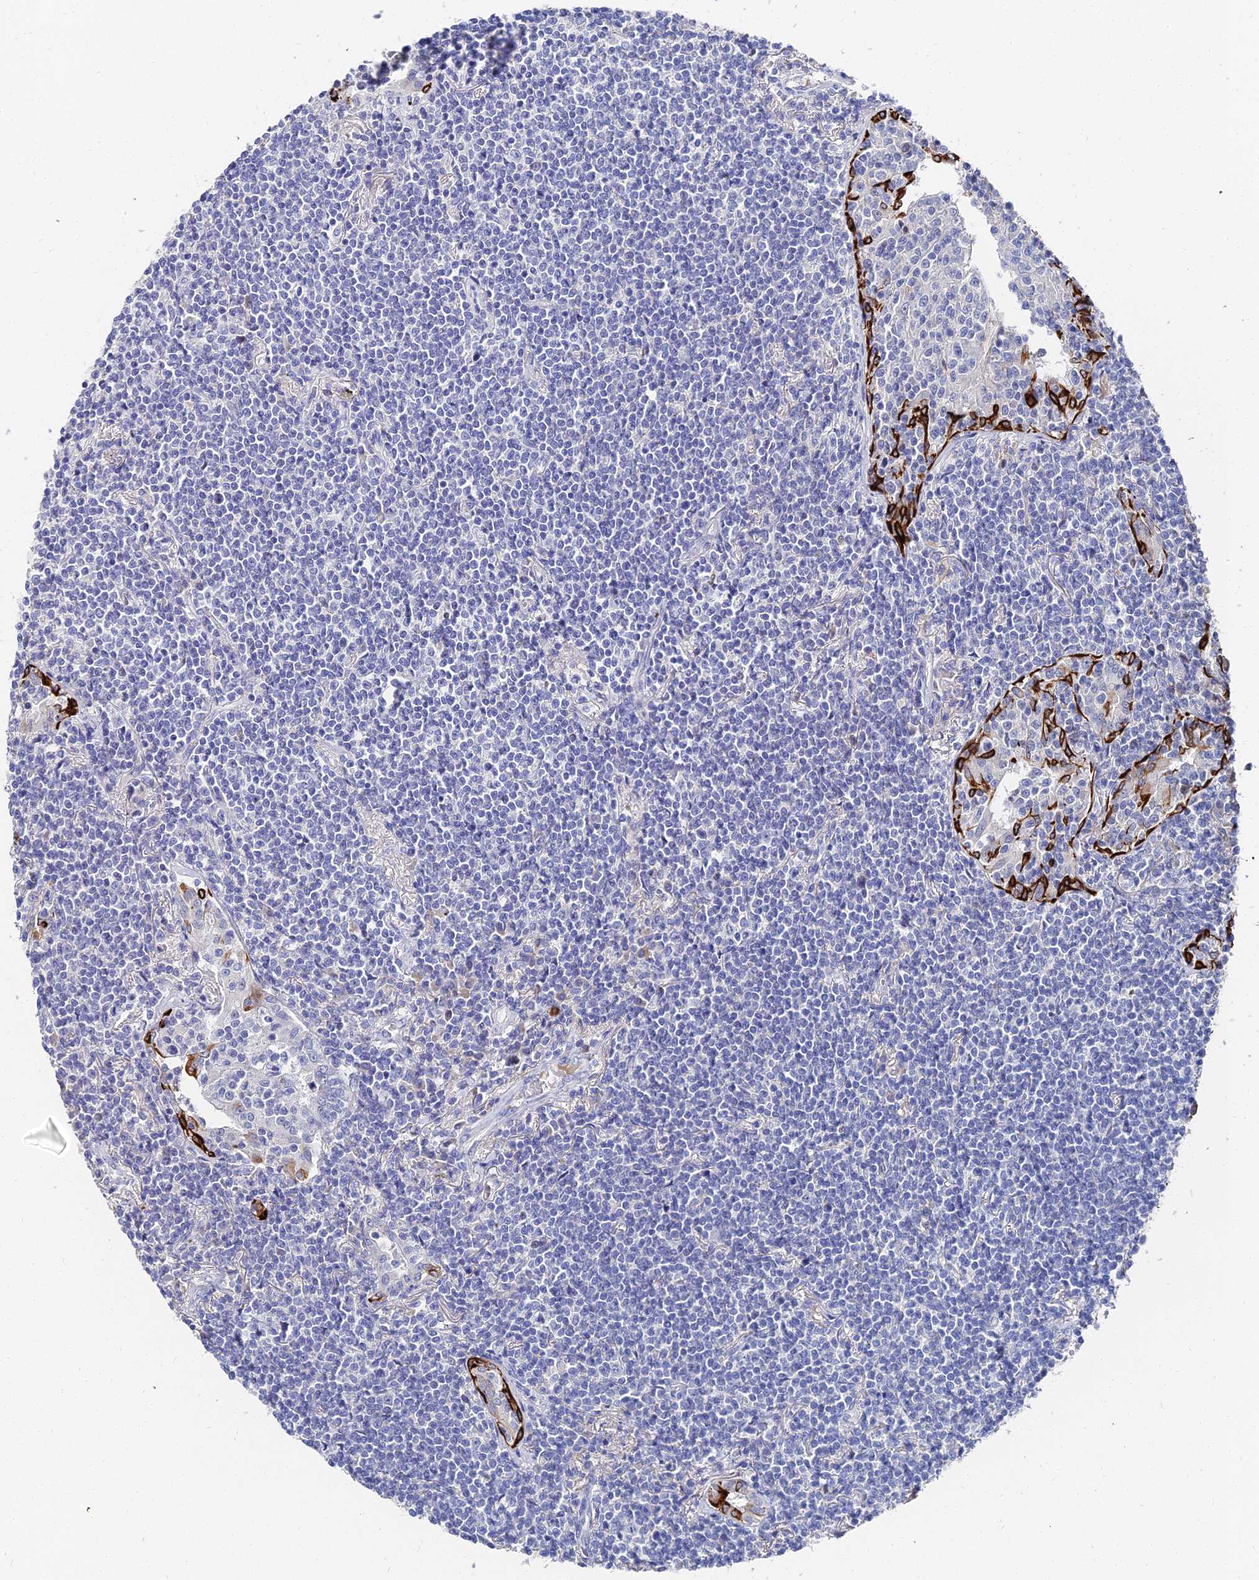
{"staining": {"intensity": "negative", "quantity": "none", "location": "none"}, "tissue": "lymphoma", "cell_type": "Tumor cells", "image_type": "cancer", "snomed": [{"axis": "morphology", "description": "Malignant lymphoma, non-Hodgkin's type, Low grade"}, {"axis": "topography", "description": "Lung"}], "caption": "Immunohistochemistry photomicrograph of neoplastic tissue: lymphoma stained with DAB reveals no significant protein expression in tumor cells.", "gene": "KRT17", "patient": {"sex": "female", "age": 71}}